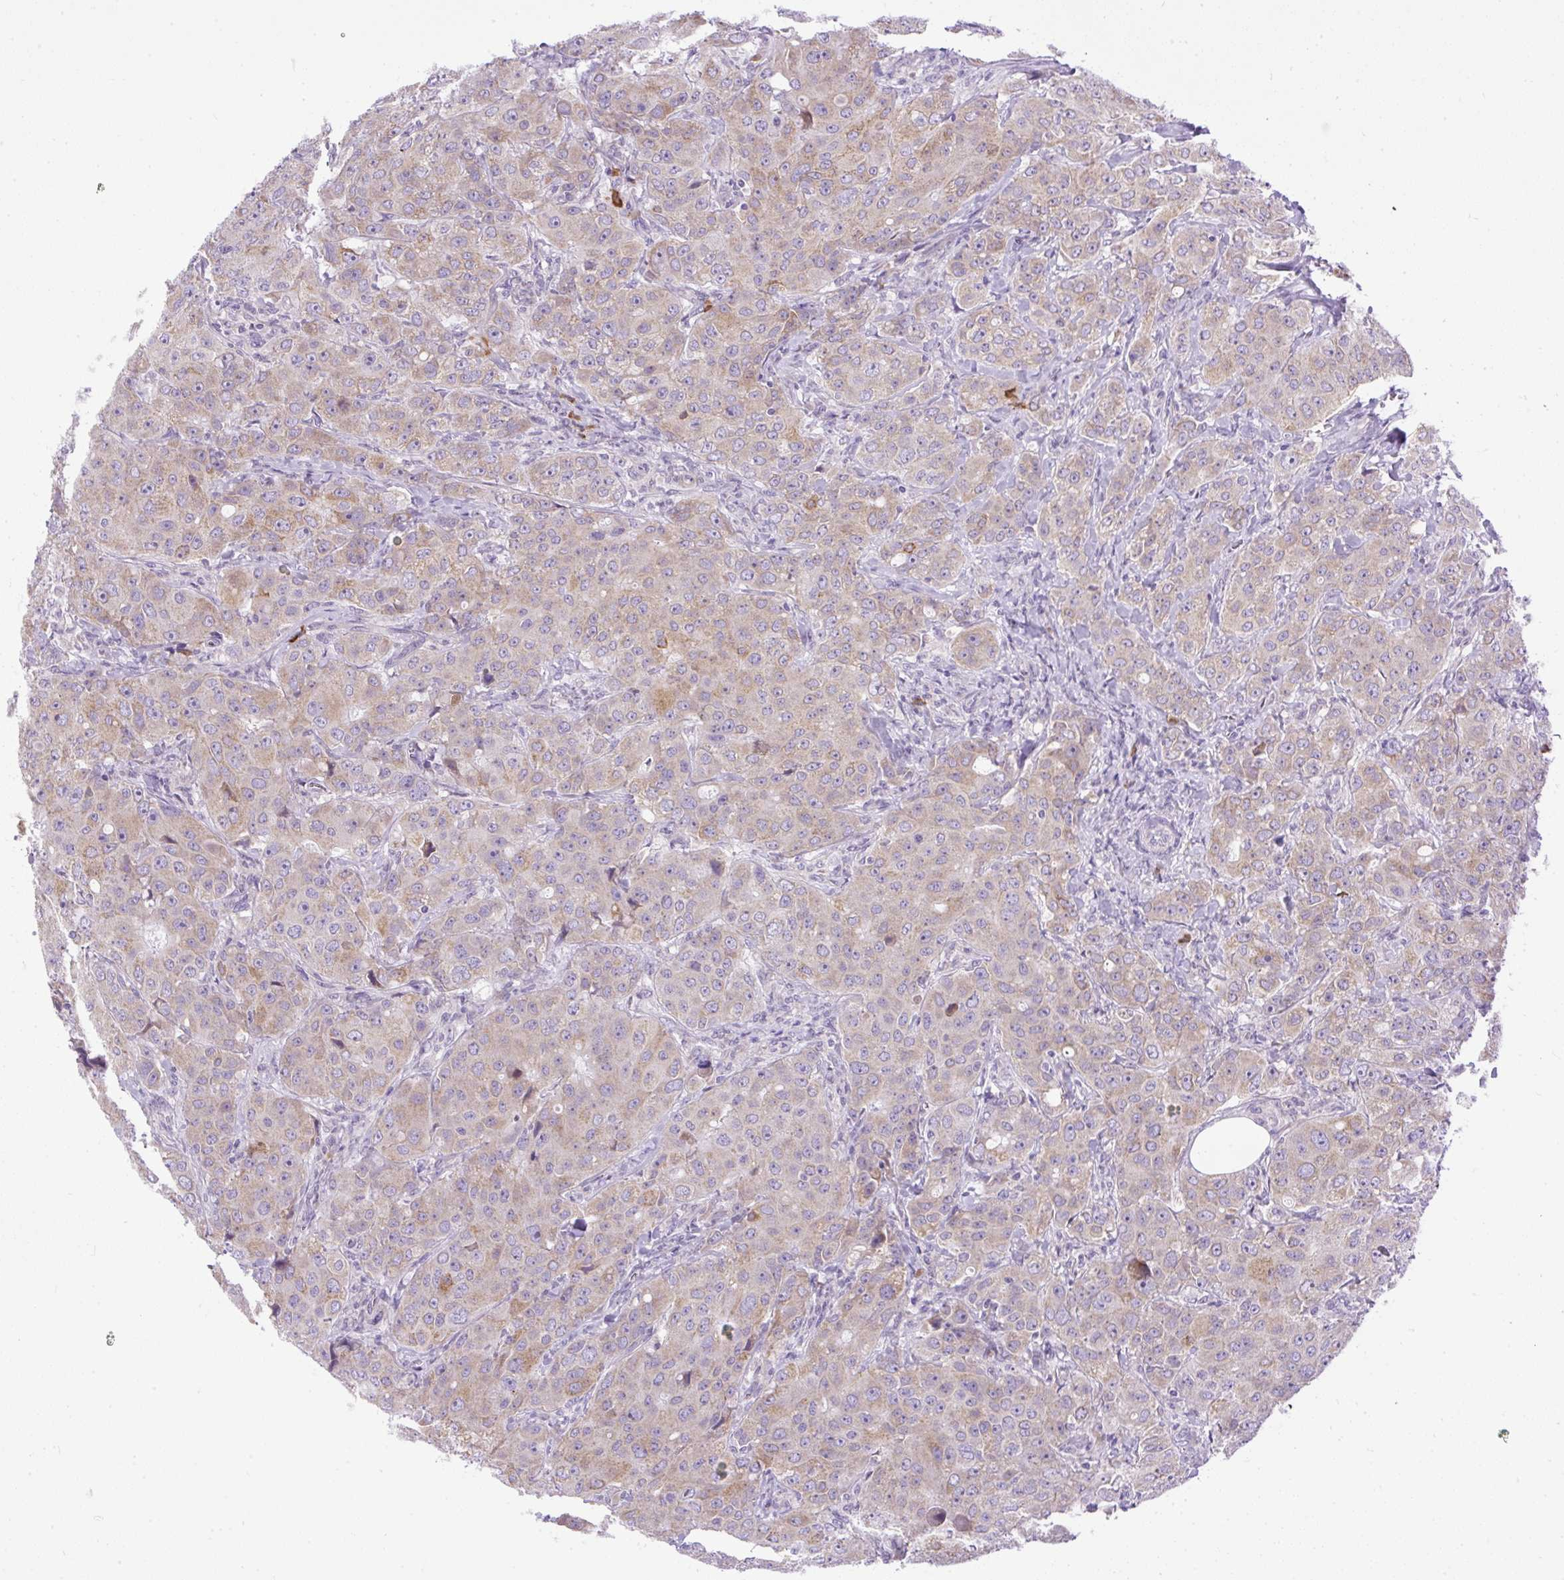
{"staining": {"intensity": "weak", "quantity": ">75%", "location": "cytoplasmic/membranous"}, "tissue": "breast cancer", "cell_type": "Tumor cells", "image_type": "cancer", "snomed": [{"axis": "morphology", "description": "Duct carcinoma"}, {"axis": "topography", "description": "Breast"}], "caption": "Intraductal carcinoma (breast) stained for a protein (brown) demonstrates weak cytoplasmic/membranous positive positivity in approximately >75% of tumor cells.", "gene": "SYBU", "patient": {"sex": "female", "age": 43}}